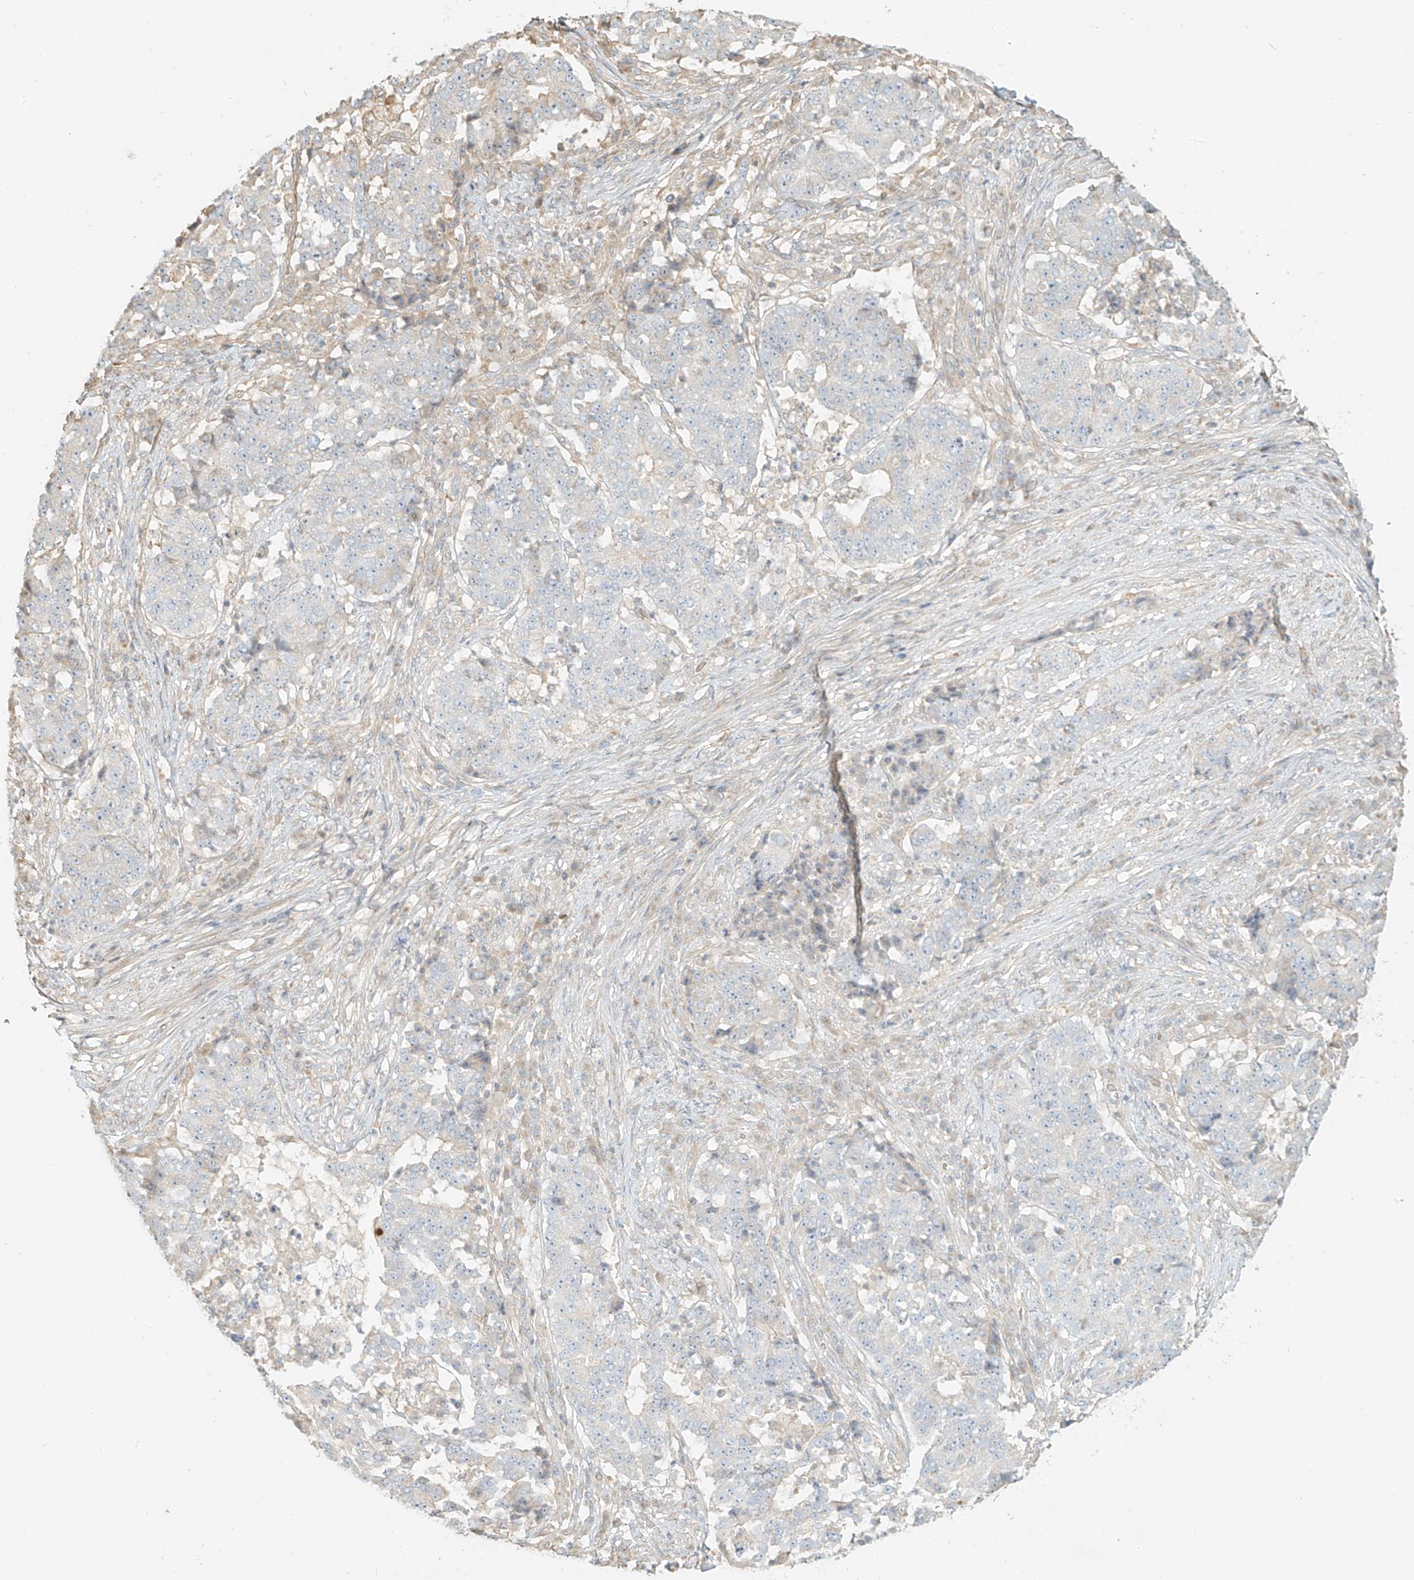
{"staining": {"intensity": "negative", "quantity": "none", "location": "none"}, "tissue": "stomach cancer", "cell_type": "Tumor cells", "image_type": "cancer", "snomed": [{"axis": "morphology", "description": "Adenocarcinoma, NOS"}, {"axis": "topography", "description": "Stomach"}], "caption": "An immunohistochemistry photomicrograph of stomach cancer is shown. There is no staining in tumor cells of stomach cancer.", "gene": "UPK1B", "patient": {"sex": "male", "age": 59}}